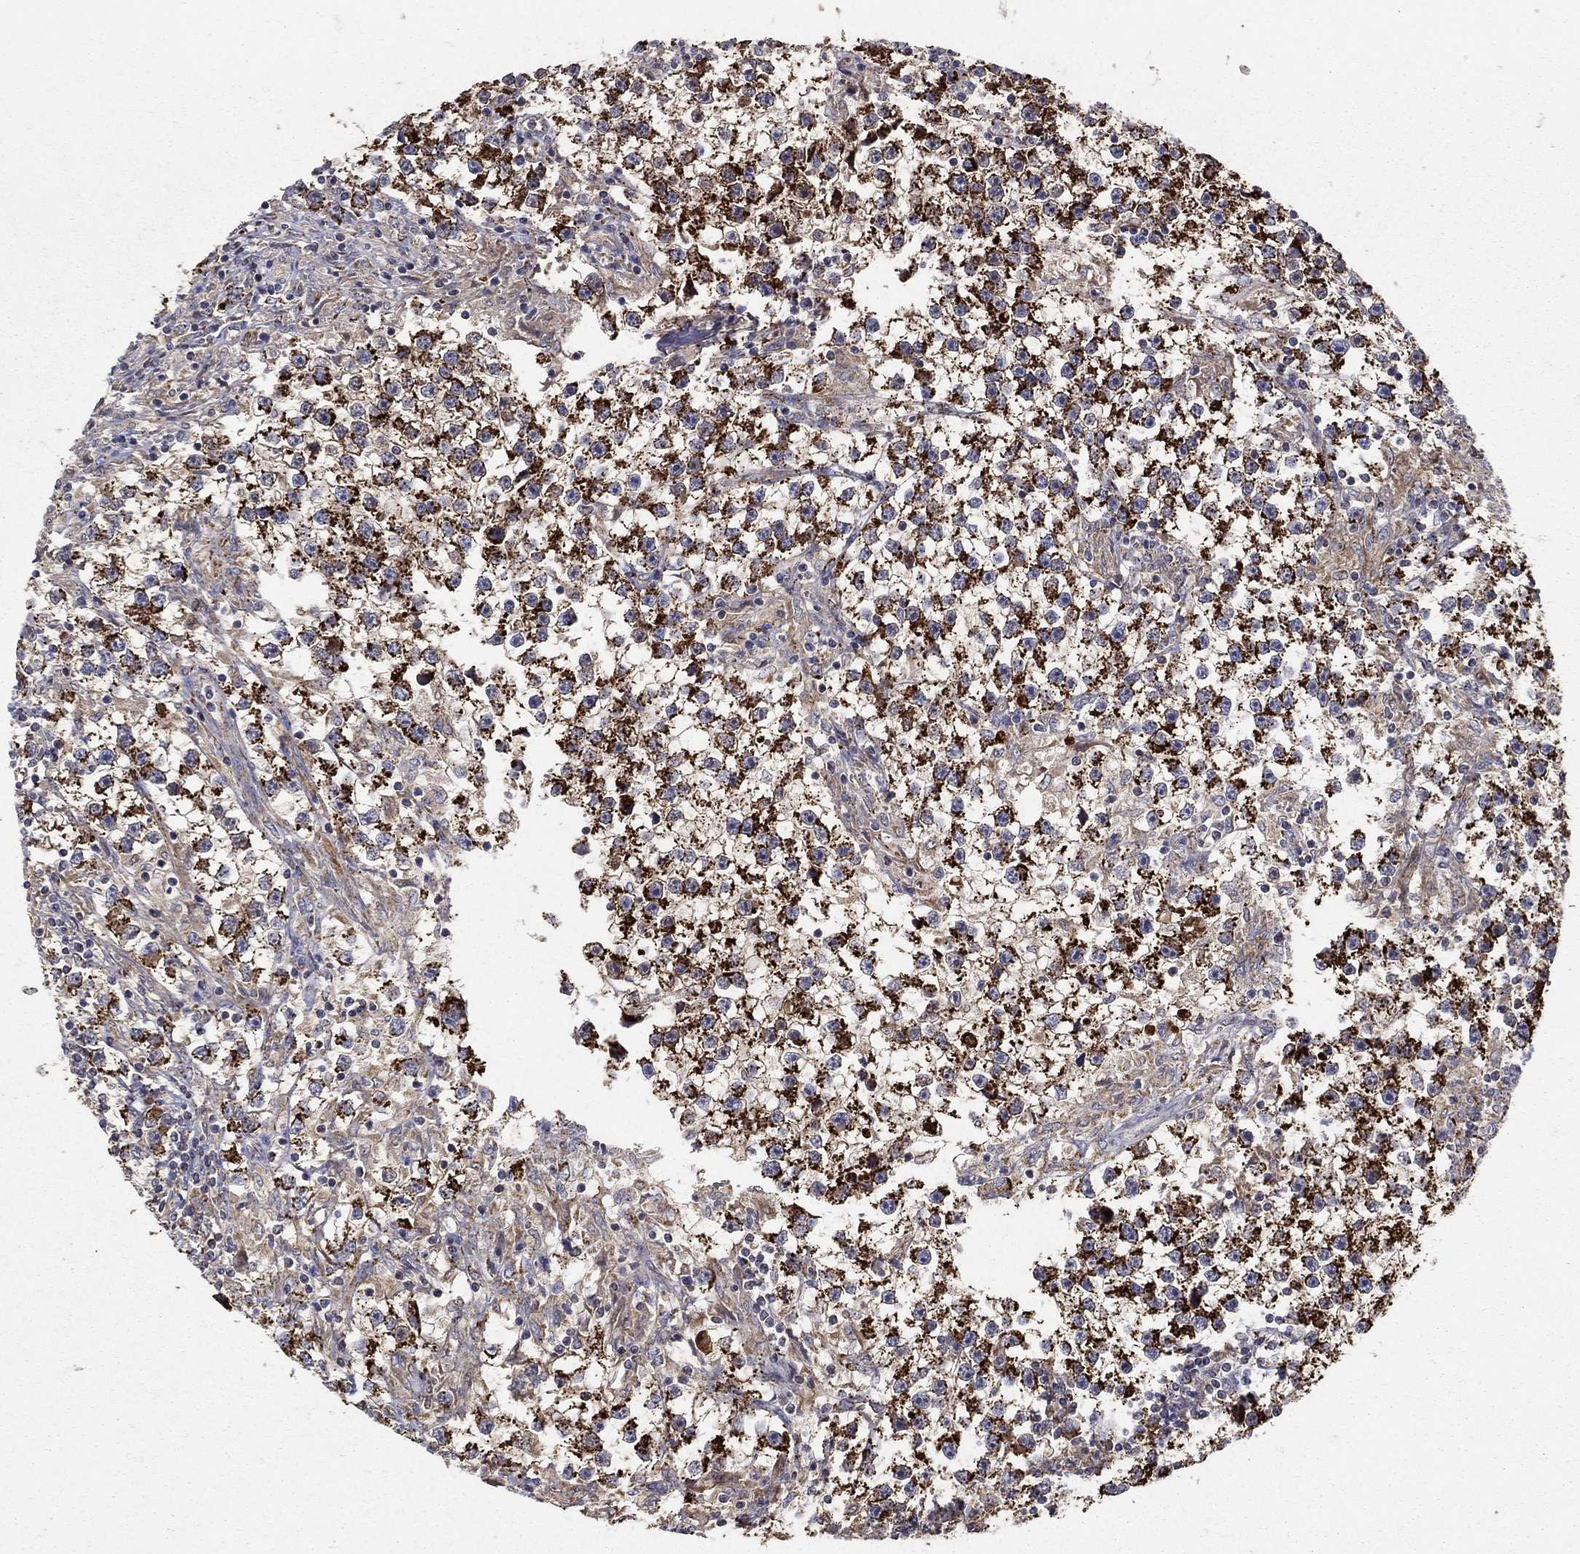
{"staining": {"intensity": "strong", "quantity": ">75%", "location": "cytoplasmic/membranous"}, "tissue": "testis cancer", "cell_type": "Tumor cells", "image_type": "cancer", "snomed": [{"axis": "morphology", "description": "Seminoma, NOS"}, {"axis": "topography", "description": "Testis"}], "caption": "Immunohistochemistry image of neoplastic tissue: seminoma (testis) stained using immunohistochemistry (IHC) displays high levels of strong protein expression localized specifically in the cytoplasmic/membranous of tumor cells, appearing as a cytoplasmic/membranous brown color.", "gene": "GCSH", "patient": {"sex": "male", "age": 59}}